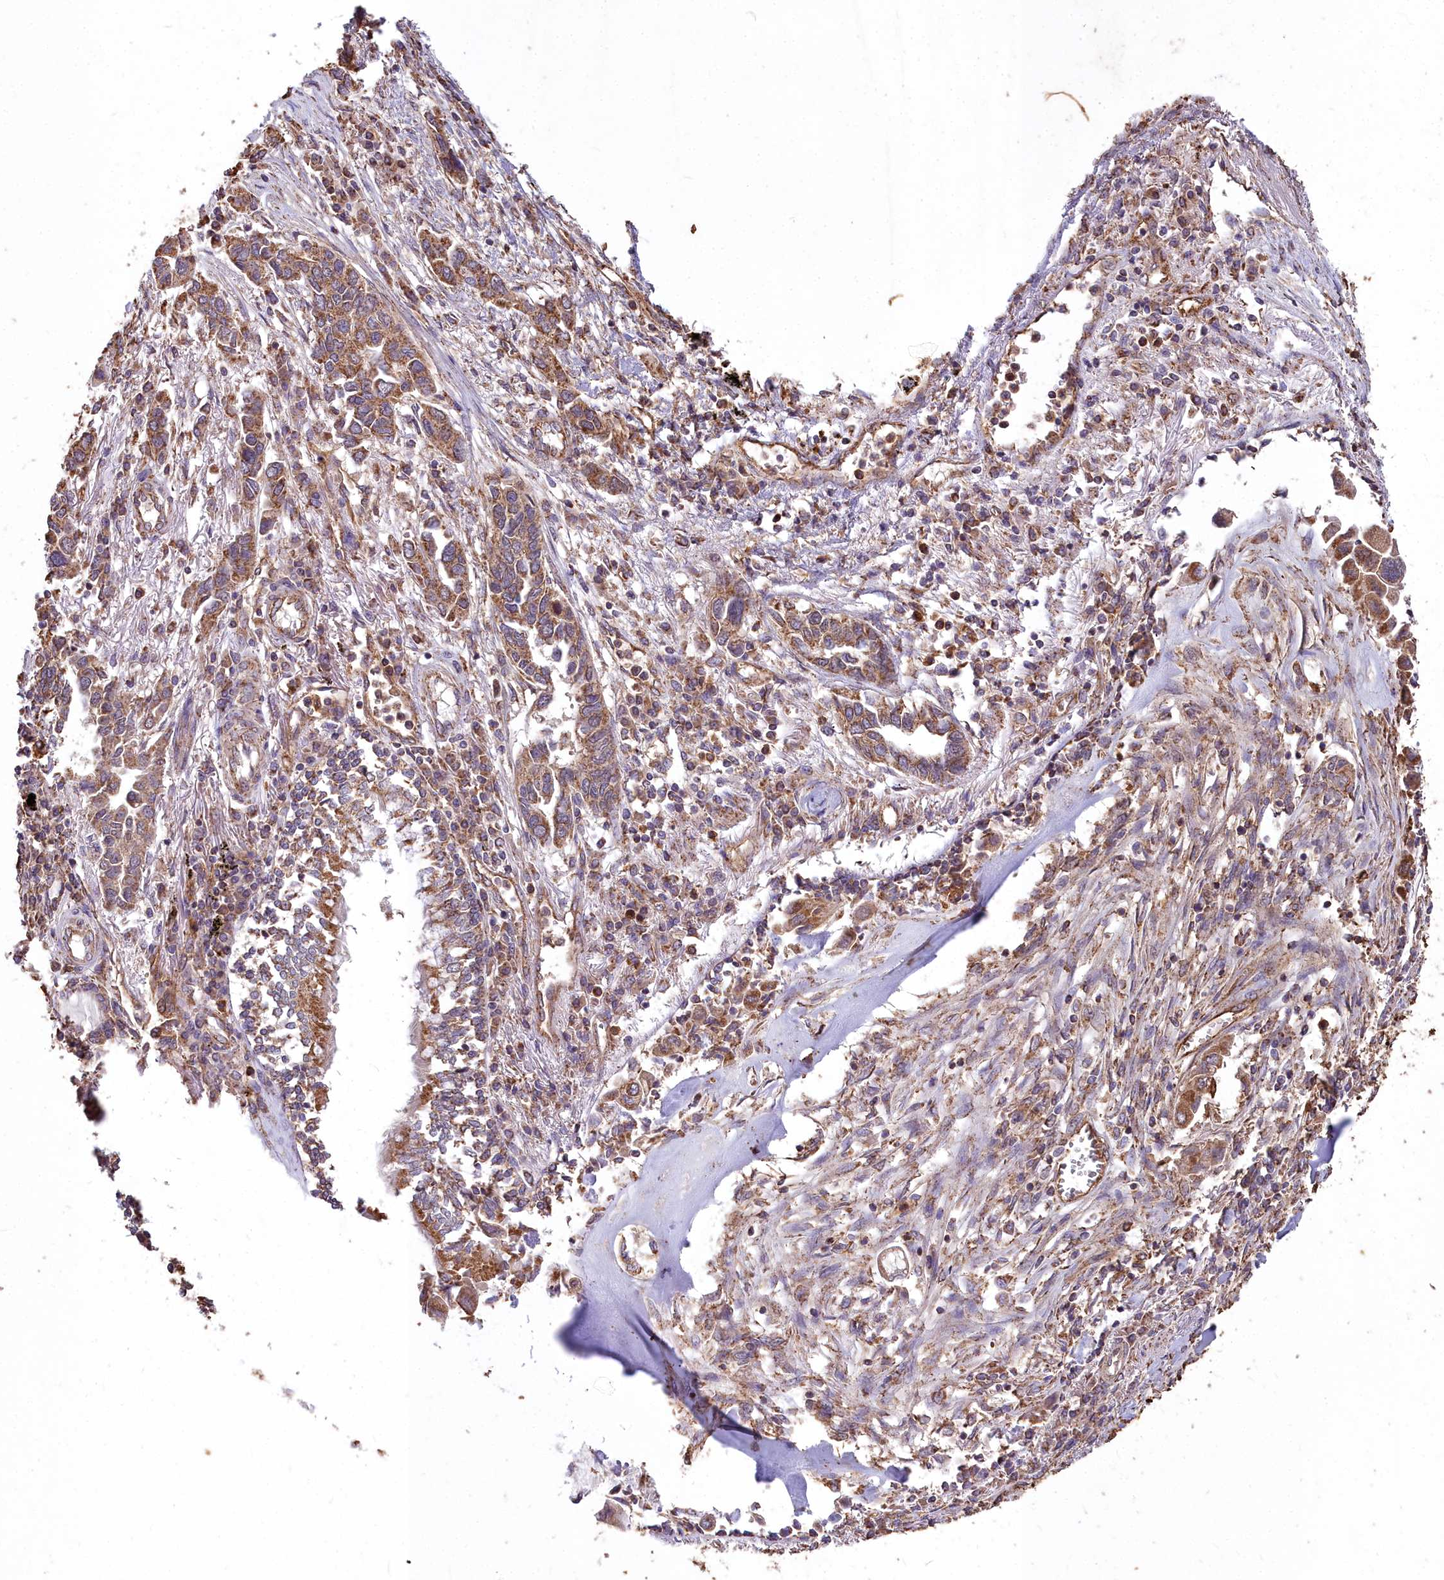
{"staining": {"intensity": "moderate", "quantity": ">75%", "location": "cytoplasmic/membranous"}, "tissue": "lung cancer", "cell_type": "Tumor cells", "image_type": "cancer", "snomed": [{"axis": "morphology", "description": "Adenocarcinoma, NOS"}, {"axis": "topography", "description": "Lung"}], "caption": "Tumor cells exhibit medium levels of moderate cytoplasmic/membranous staining in about >75% of cells in human lung cancer (adenocarcinoma).", "gene": "CEMIP2", "patient": {"sex": "female", "age": 76}}